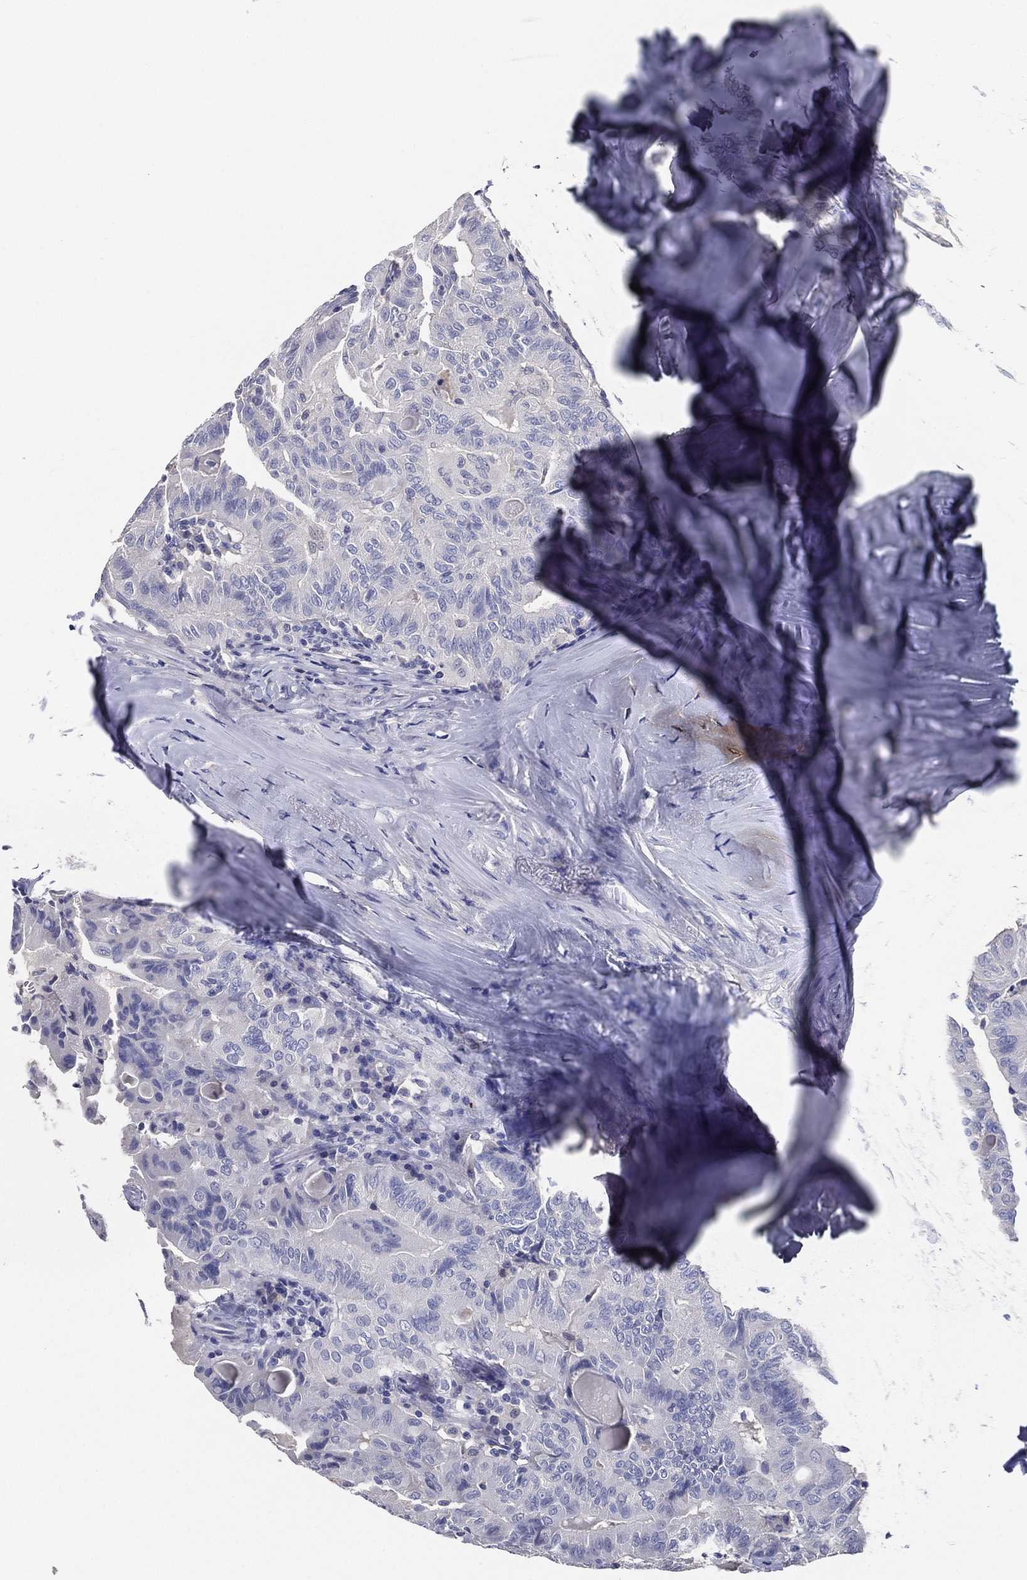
{"staining": {"intensity": "negative", "quantity": "none", "location": "none"}, "tissue": "thyroid cancer", "cell_type": "Tumor cells", "image_type": "cancer", "snomed": [{"axis": "morphology", "description": "Papillary adenocarcinoma, NOS"}, {"axis": "topography", "description": "Thyroid gland"}], "caption": "The immunohistochemistry photomicrograph has no significant expression in tumor cells of thyroid papillary adenocarcinoma tissue.", "gene": "TFAP2A", "patient": {"sex": "female", "age": 68}}